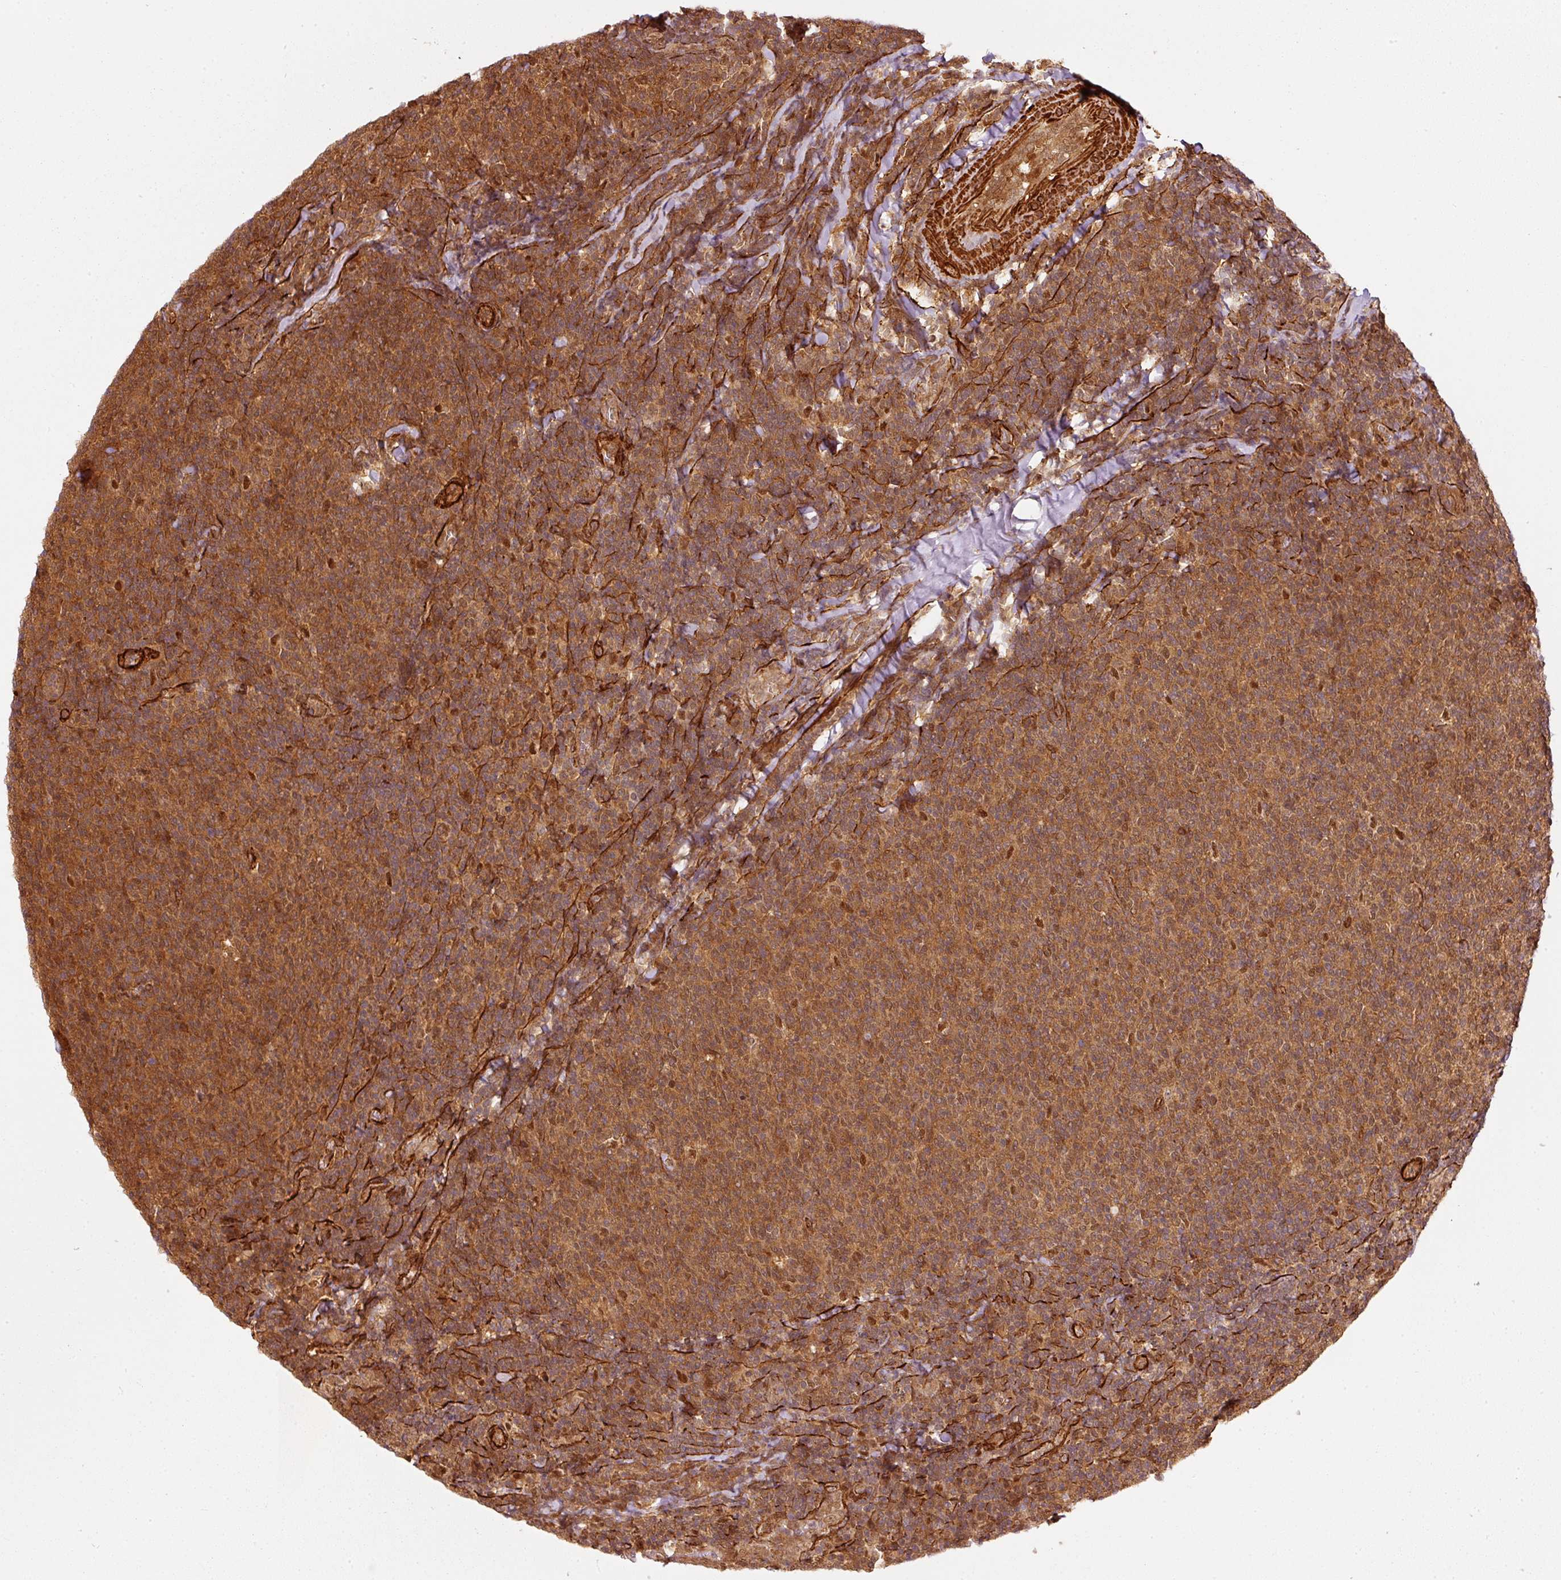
{"staining": {"intensity": "moderate", "quantity": ">75%", "location": "cytoplasmic/membranous,nuclear"}, "tissue": "lymphoma", "cell_type": "Tumor cells", "image_type": "cancer", "snomed": [{"axis": "morphology", "description": "Malignant lymphoma, non-Hodgkin's type, Low grade"}, {"axis": "topography", "description": "Lymph node"}], "caption": "Lymphoma stained with immunohistochemistry (IHC) displays moderate cytoplasmic/membranous and nuclear expression in approximately >75% of tumor cells. The staining was performed using DAB (3,3'-diaminobenzidine), with brown indicating positive protein expression. Nuclei are stained blue with hematoxylin.", "gene": "PSMD1", "patient": {"sex": "male", "age": 52}}